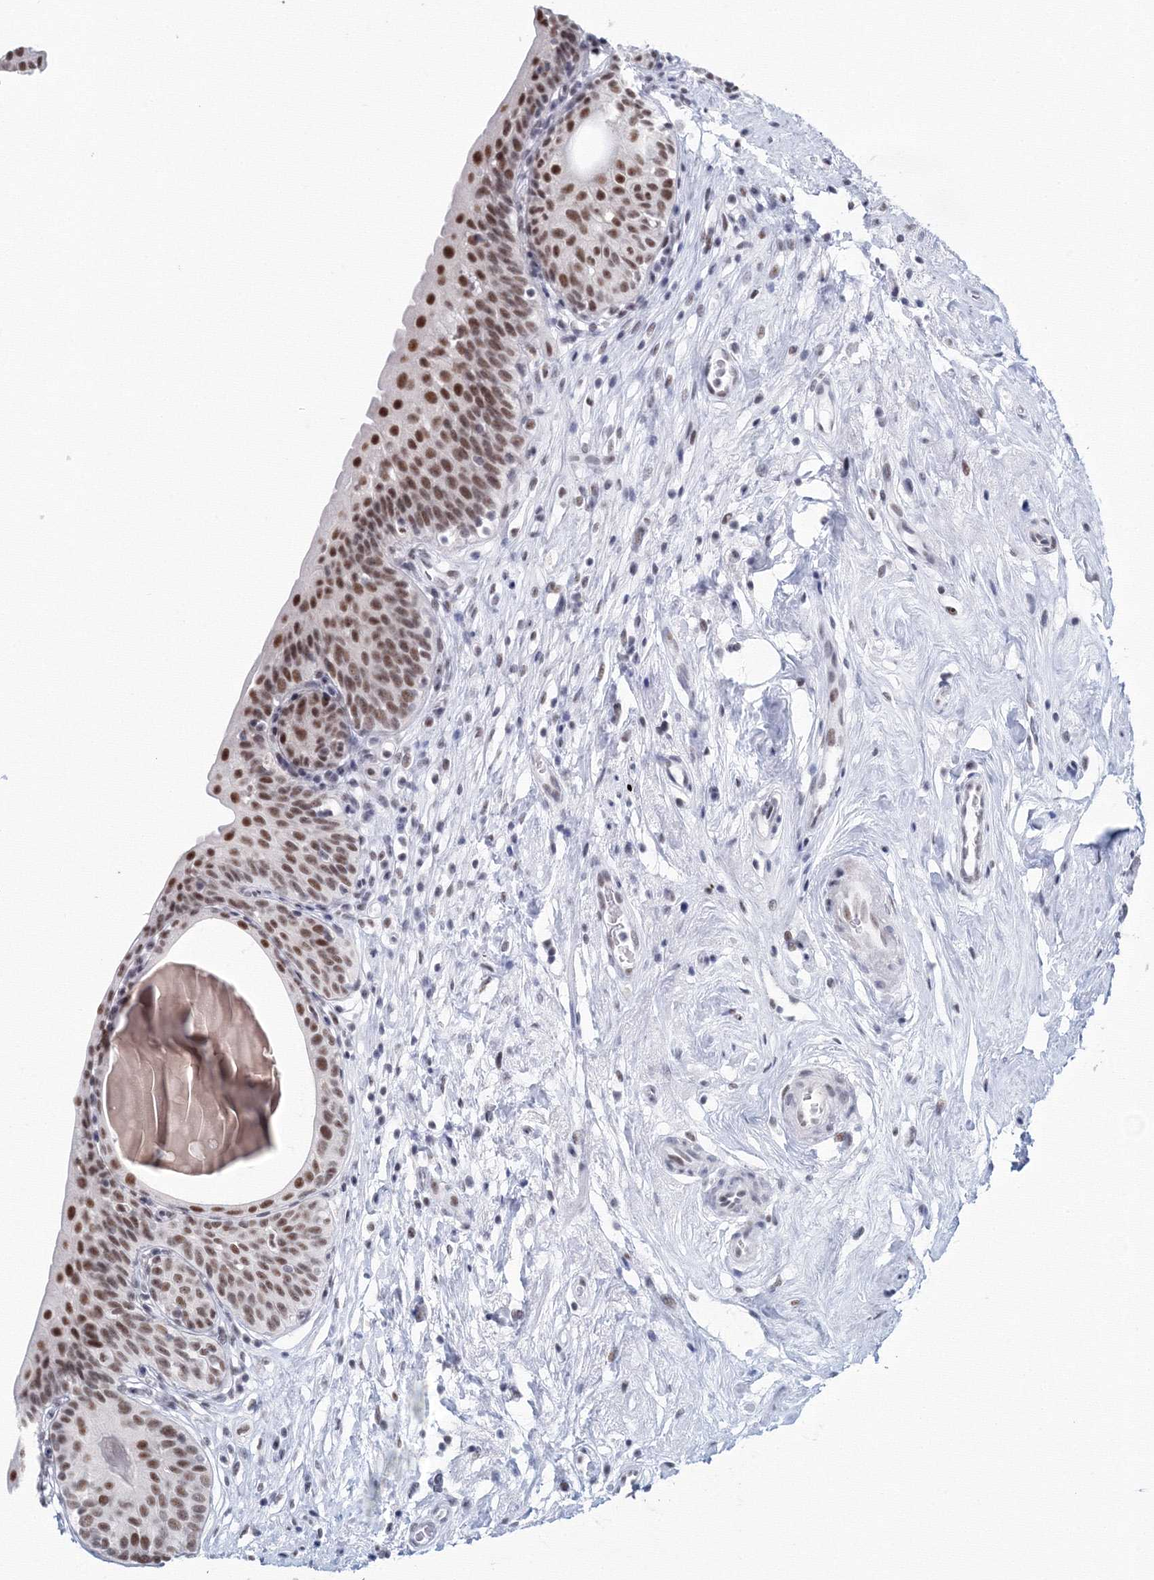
{"staining": {"intensity": "strong", "quantity": ">75%", "location": "nuclear"}, "tissue": "urinary bladder", "cell_type": "Urothelial cells", "image_type": "normal", "snomed": [{"axis": "morphology", "description": "Normal tissue, NOS"}, {"axis": "topography", "description": "Urinary bladder"}], "caption": "Urinary bladder stained with IHC shows strong nuclear staining in about >75% of urothelial cells.", "gene": "SF3B6", "patient": {"sex": "male", "age": 83}}